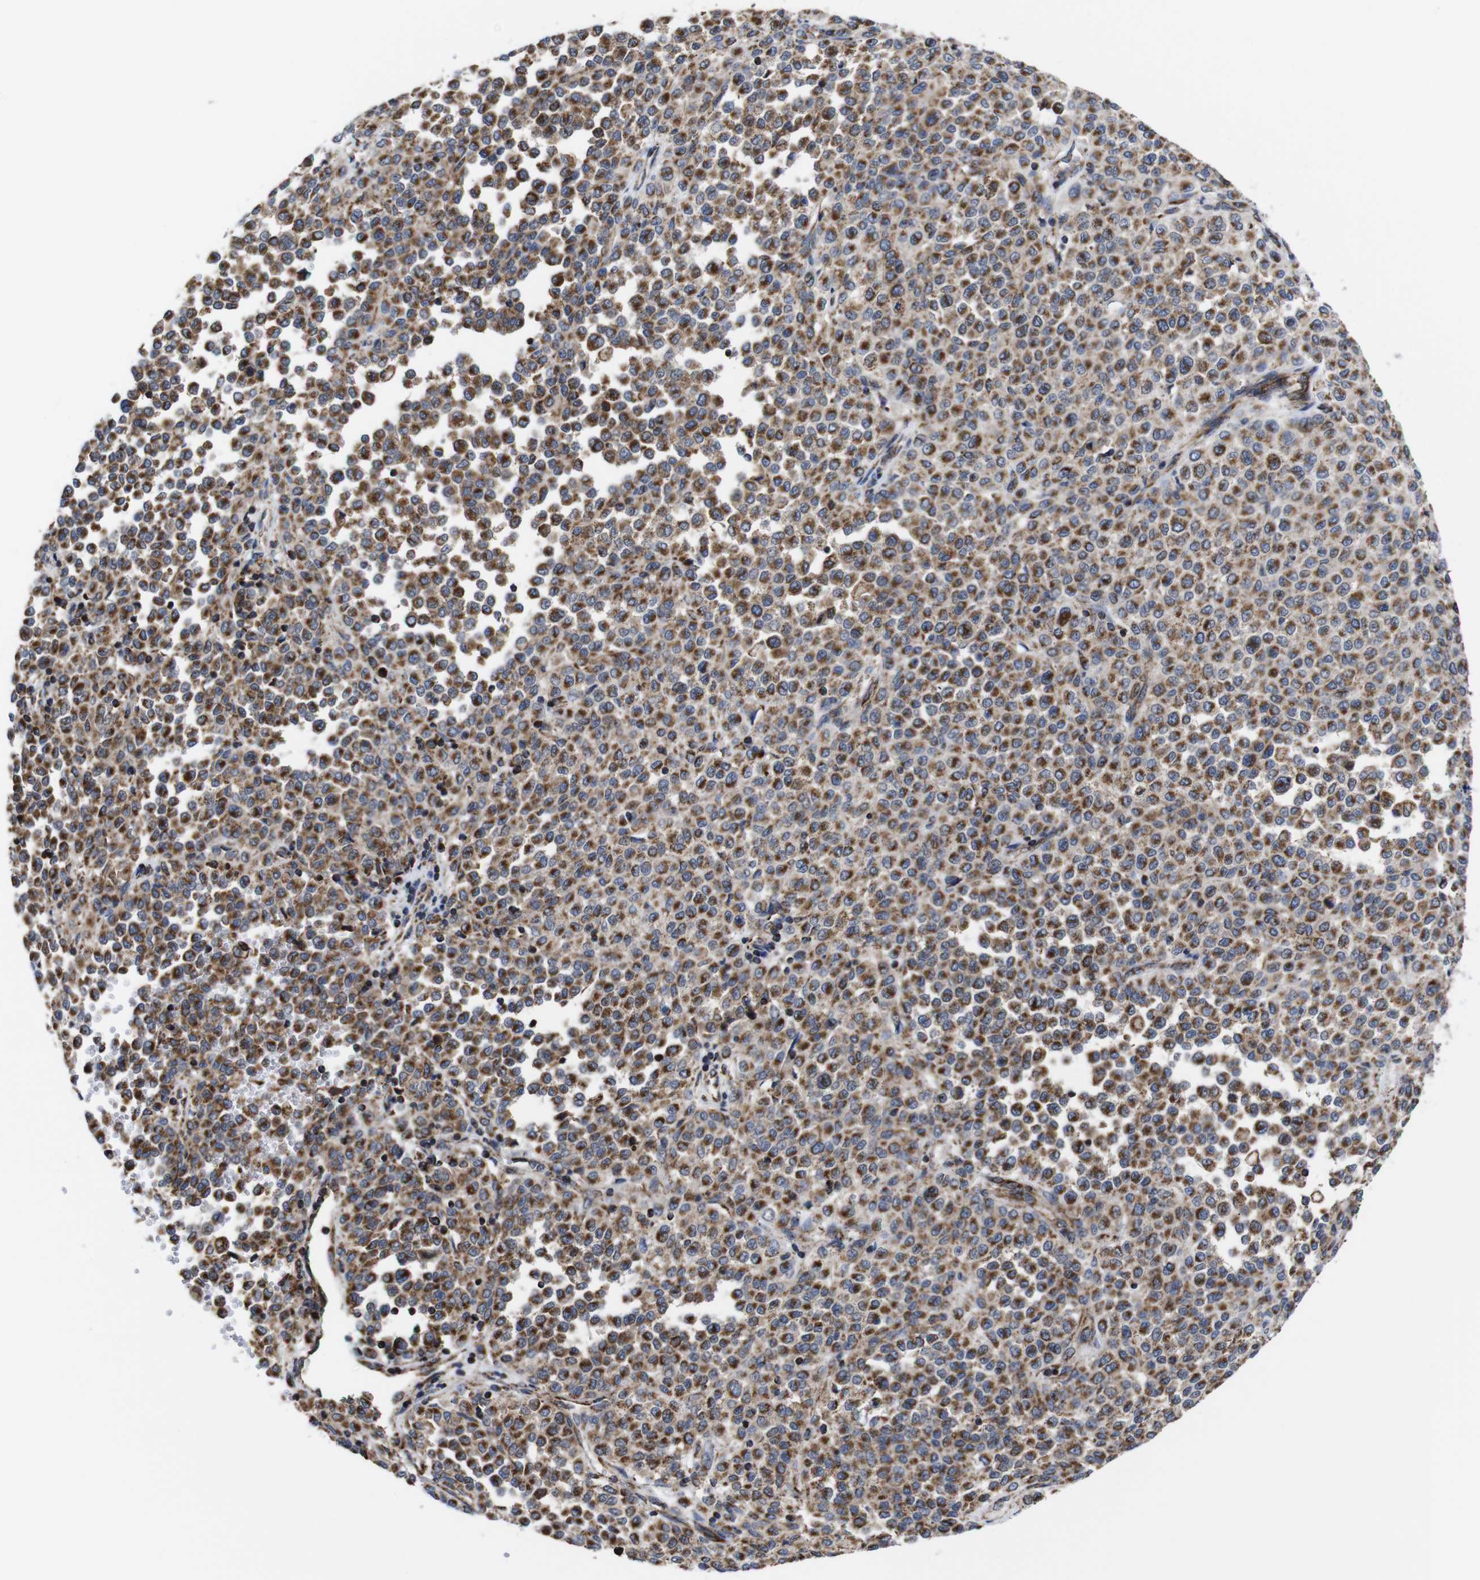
{"staining": {"intensity": "moderate", "quantity": ">75%", "location": "cytoplasmic/membranous"}, "tissue": "melanoma", "cell_type": "Tumor cells", "image_type": "cancer", "snomed": [{"axis": "morphology", "description": "Malignant melanoma, Metastatic site"}, {"axis": "topography", "description": "Pancreas"}], "caption": "Brown immunohistochemical staining in human melanoma reveals moderate cytoplasmic/membranous positivity in about >75% of tumor cells.", "gene": "C17orf80", "patient": {"sex": "female", "age": 30}}